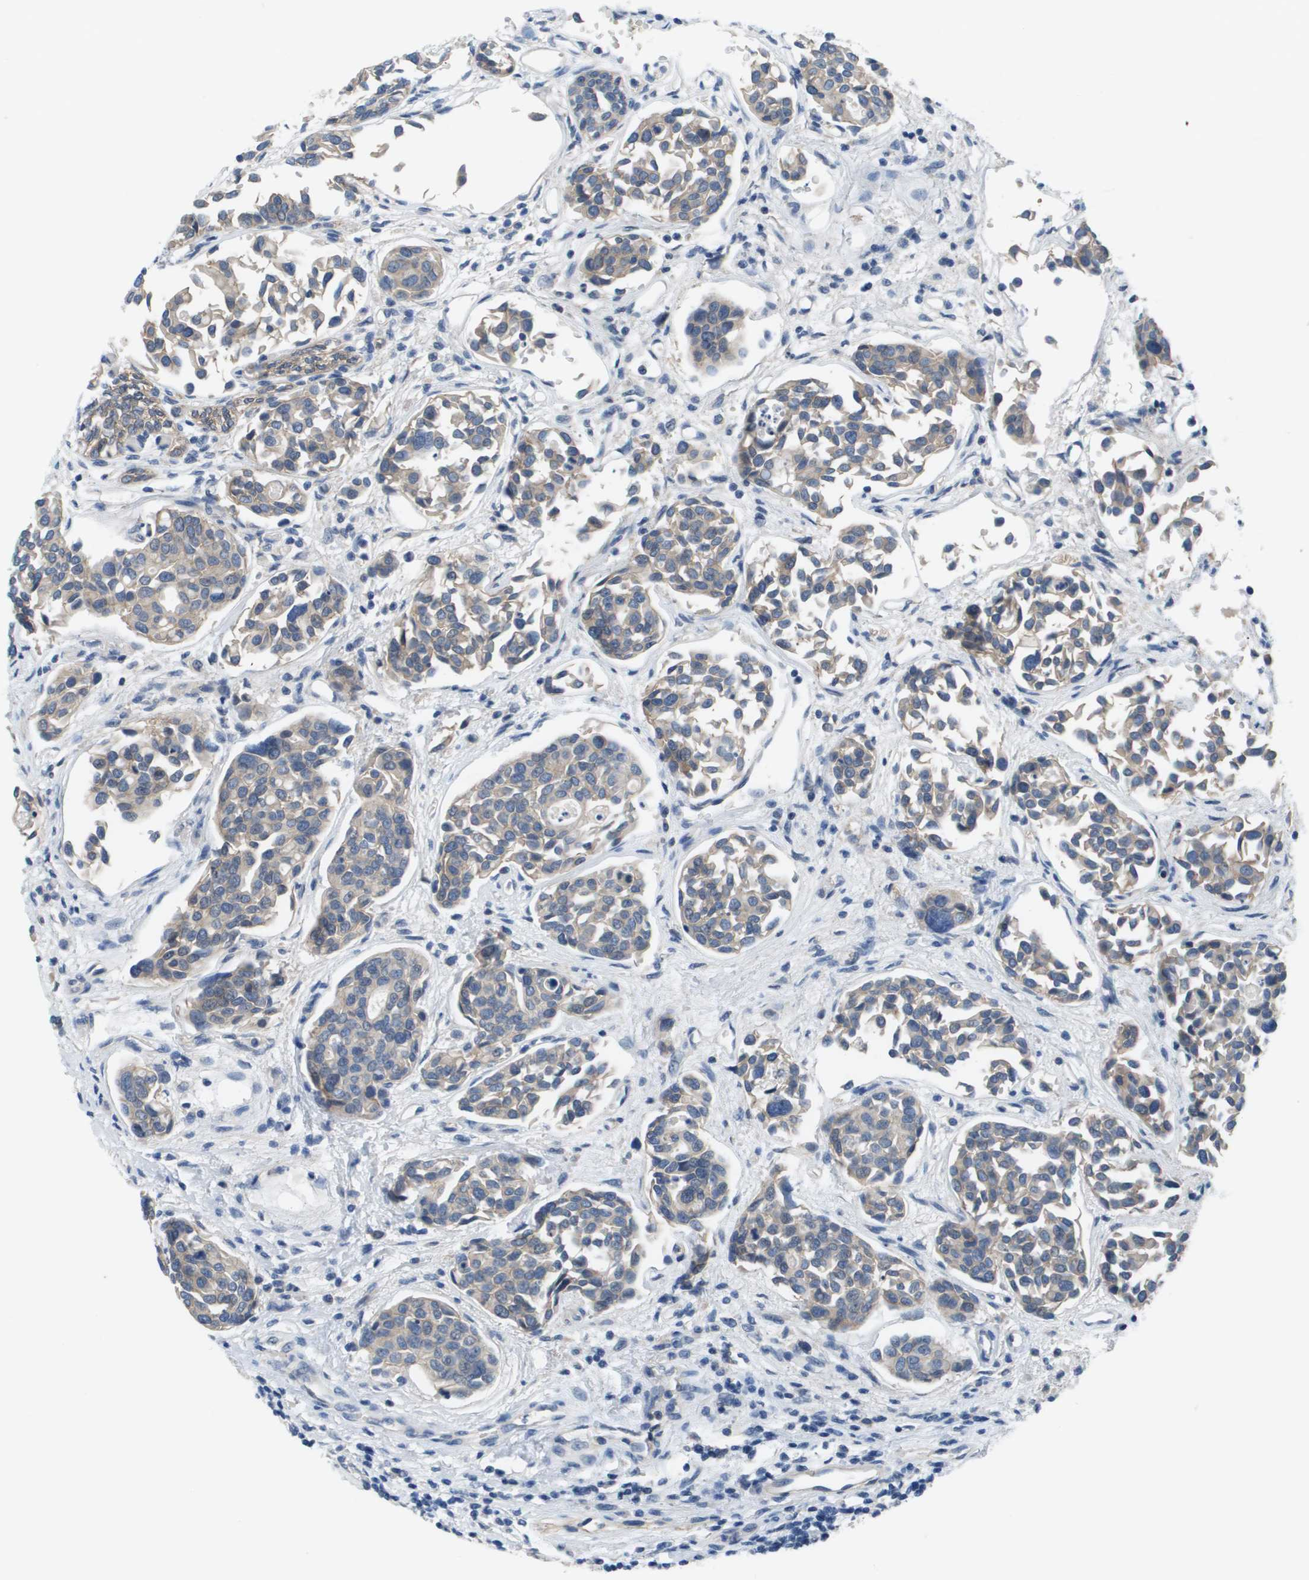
{"staining": {"intensity": "weak", "quantity": "<25%", "location": "cytoplasmic/membranous"}, "tissue": "urothelial cancer", "cell_type": "Tumor cells", "image_type": "cancer", "snomed": [{"axis": "morphology", "description": "Urothelial carcinoma, High grade"}, {"axis": "topography", "description": "Urinary bladder"}], "caption": "IHC of human urothelial cancer reveals no expression in tumor cells.", "gene": "NCS1", "patient": {"sex": "male", "age": 78}}